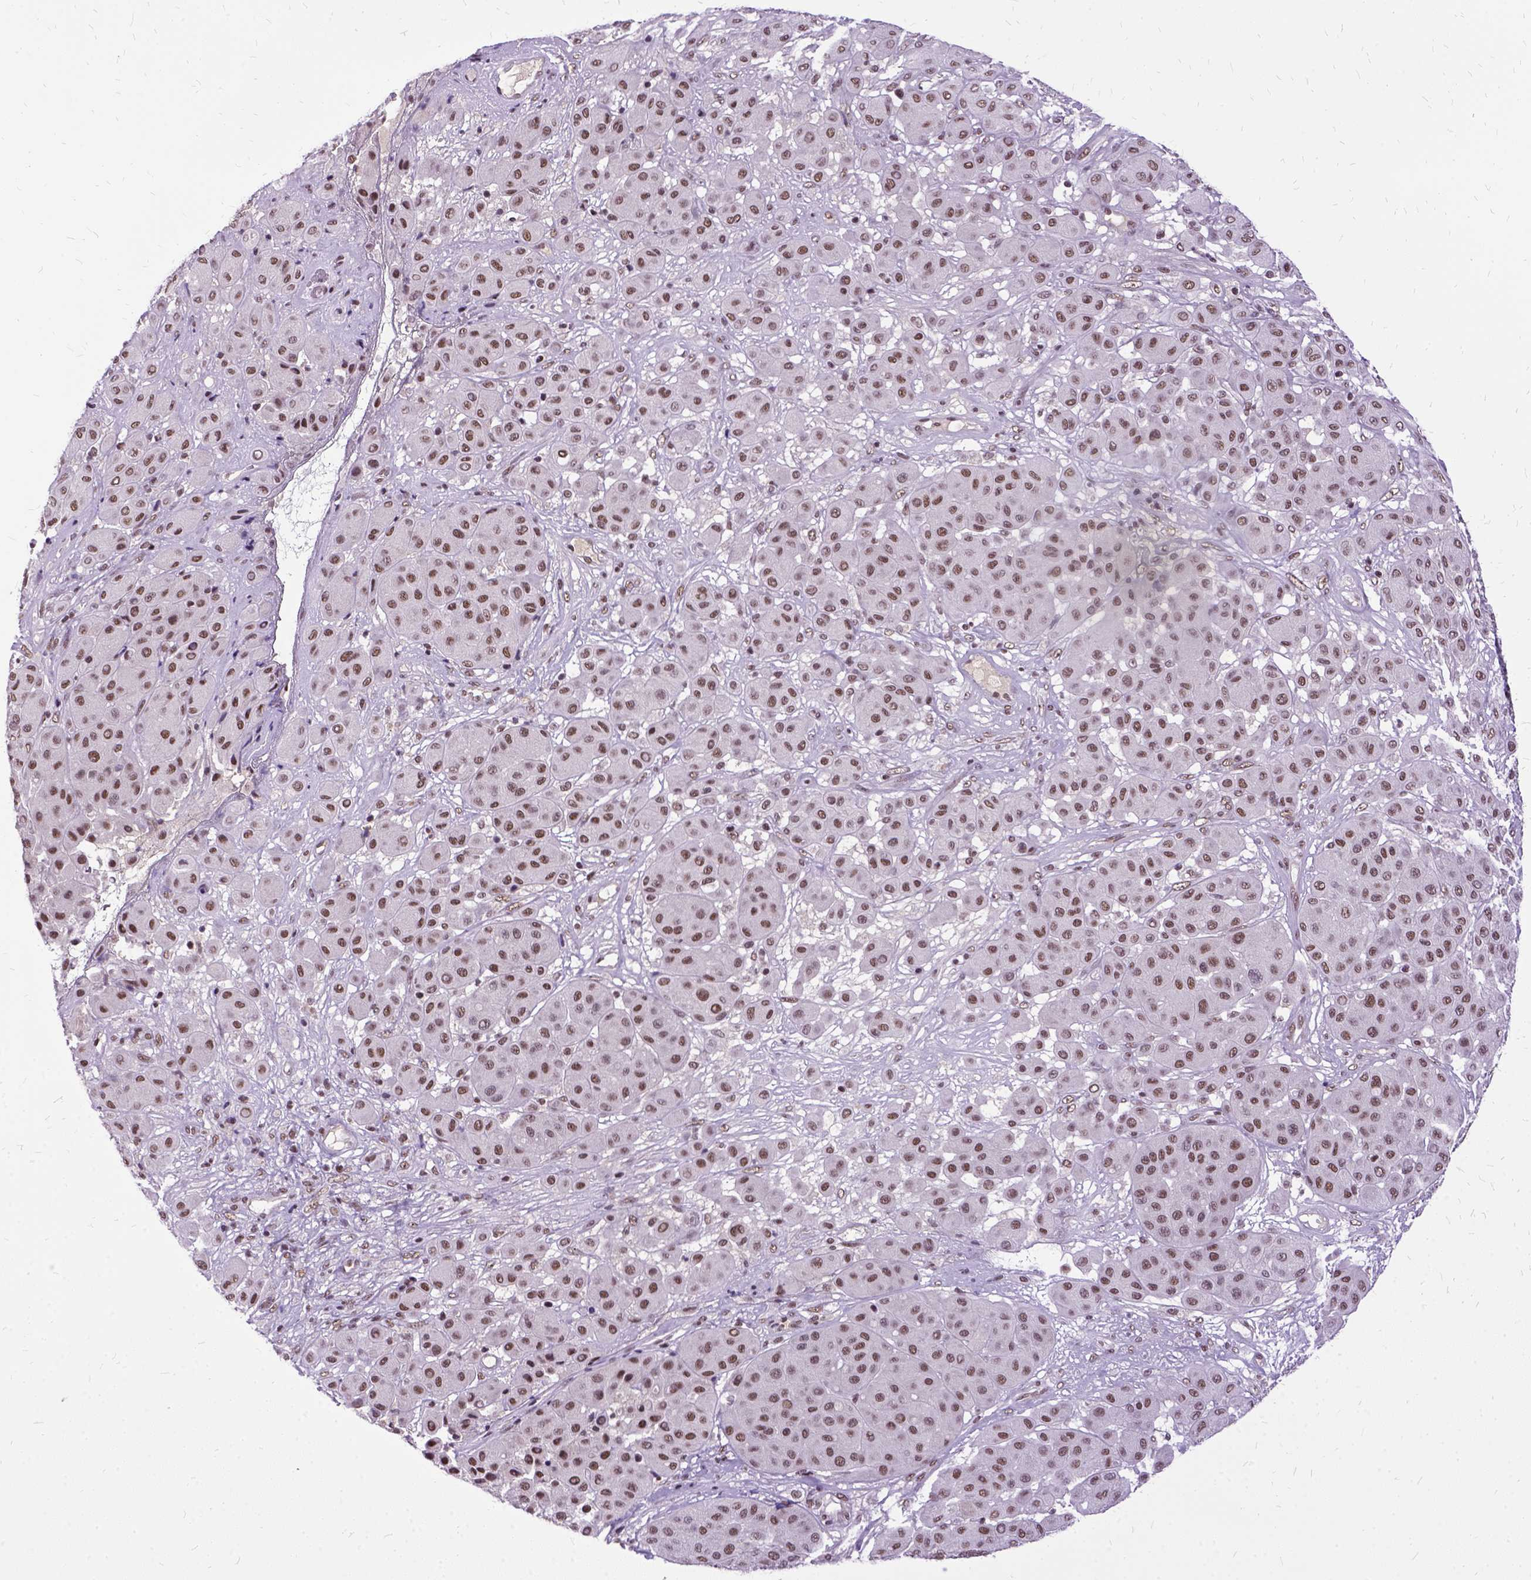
{"staining": {"intensity": "moderate", "quantity": ">75%", "location": "nuclear"}, "tissue": "melanoma", "cell_type": "Tumor cells", "image_type": "cancer", "snomed": [{"axis": "morphology", "description": "Malignant melanoma, Metastatic site"}, {"axis": "topography", "description": "Smooth muscle"}], "caption": "A brown stain highlights moderate nuclear staining of a protein in human malignant melanoma (metastatic site) tumor cells. The protein is stained brown, and the nuclei are stained in blue (DAB (3,3'-diaminobenzidine) IHC with brightfield microscopy, high magnification).", "gene": "SETD1A", "patient": {"sex": "male", "age": 41}}